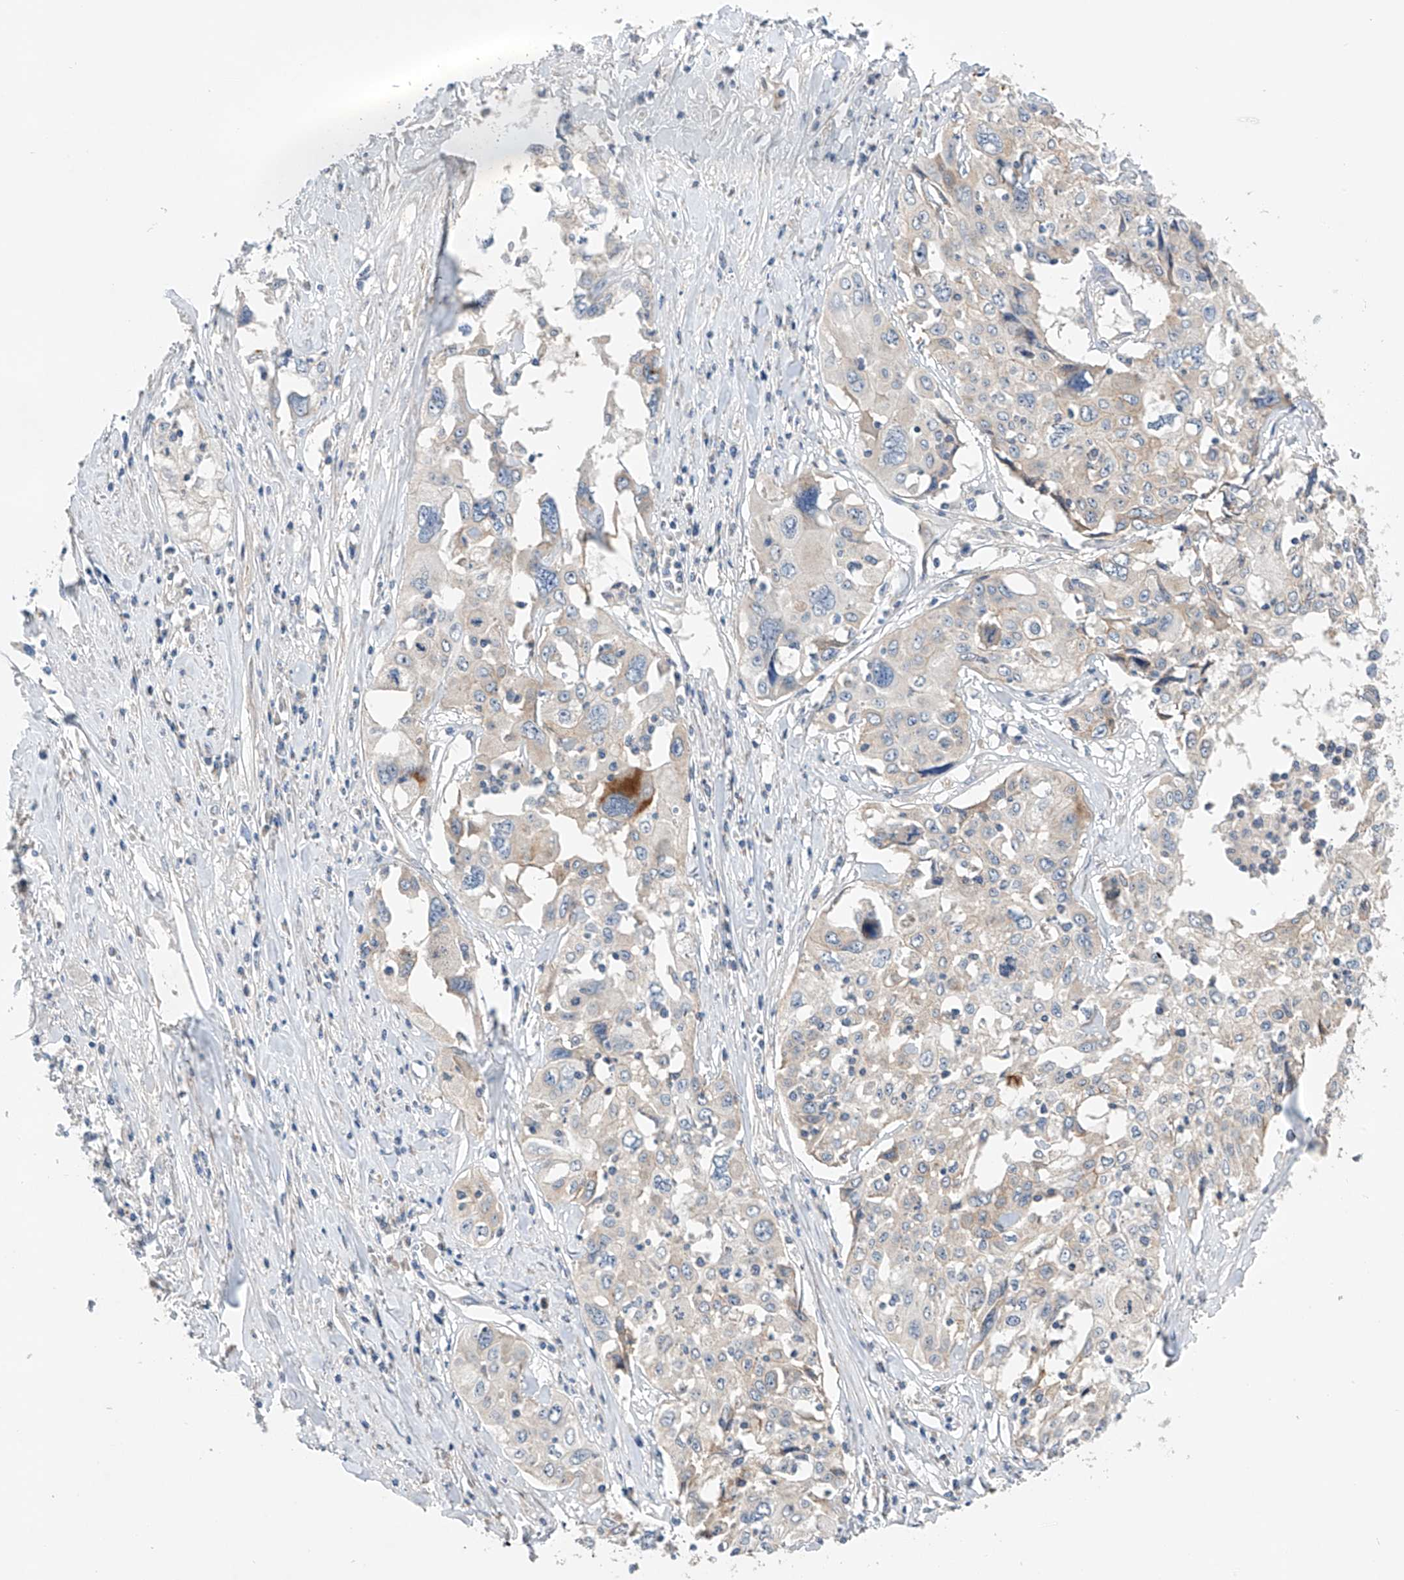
{"staining": {"intensity": "moderate", "quantity": "<25%", "location": "cytoplasmic/membranous"}, "tissue": "cervical cancer", "cell_type": "Tumor cells", "image_type": "cancer", "snomed": [{"axis": "morphology", "description": "Squamous cell carcinoma, NOS"}, {"axis": "topography", "description": "Cervix"}], "caption": "Protein expression analysis of human squamous cell carcinoma (cervical) reveals moderate cytoplasmic/membranous expression in about <25% of tumor cells. (DAB IHC, brown staining for protein, blue staining for nuclei).", "gene": "GPC4", "patient": {"sex": "female", "age": 31}}